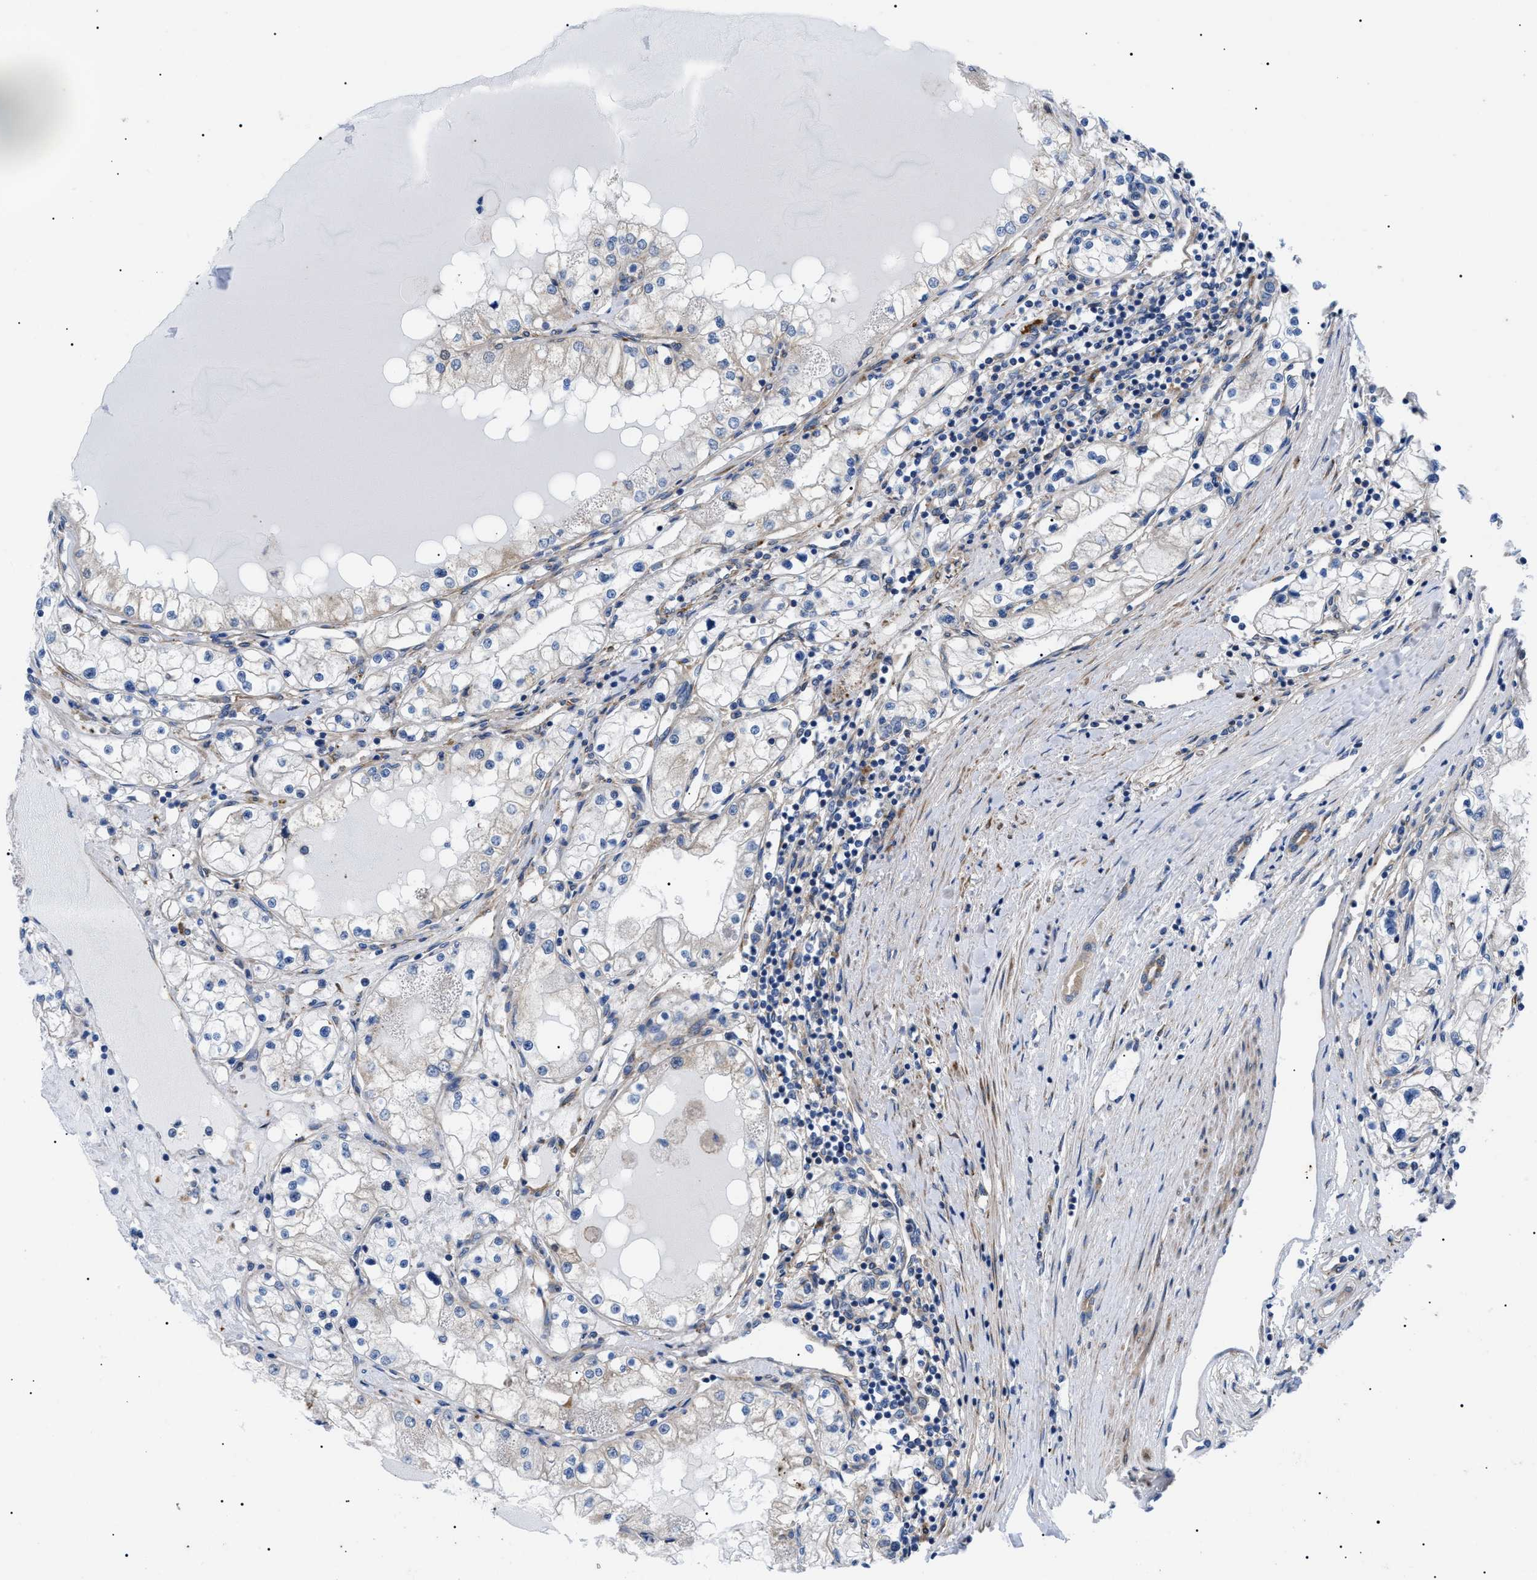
{"staining": {"intensity": "negative", "quantity": "none", "location": "none"}, "tissue": "renal cancer", "cell_type": "Tumor cells", "image_type": "cancer", "snomed": [{"axis": "morphology", "description": "Adenocarcinoma, NOS"}, {"axis": "topography", "description": "Kidney"}], "caption": "This is a histopathology image of IHC staining of renal cancer, which shows no staining in tumor cells.", "gene": "HSPB8", "patient": {"sex": "male", "age": 68}}